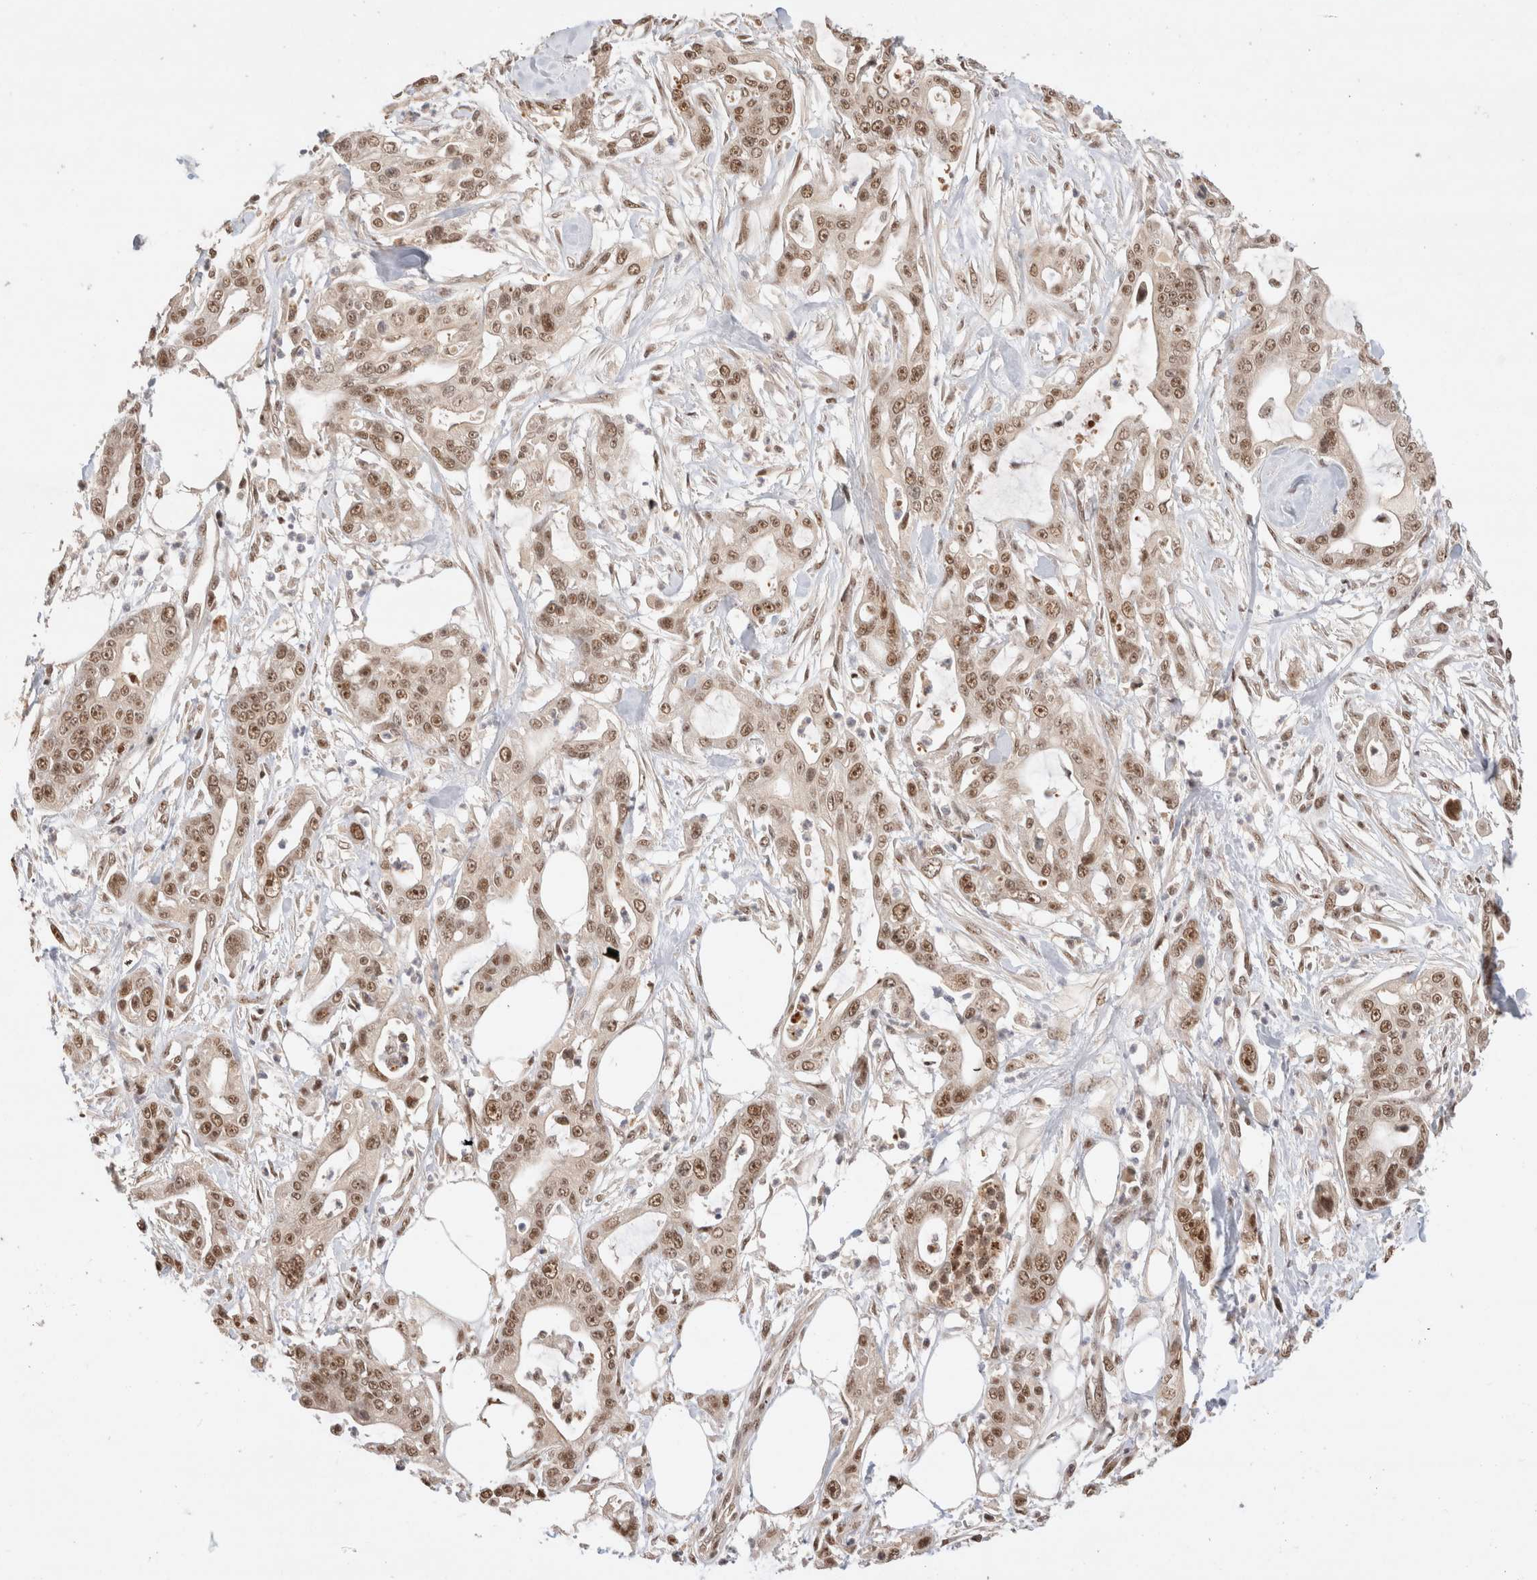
{"staining": {"intensity": "moderate", "quantity": ">75%", "location": "nuclear"}, "tissue": "pancreatic cancer", "cell_type": "Tumor cells", "image_type": "cancer", "snomed": [{"axis": "morphology", "description": "Adenocarcinoma, NOS"}, {"axis": "topography", "description": "Pancreas"}], "caption": "Immunohistochemistry of adenocarcinoma (pancreatic) shows medium levels of moderate nuclear expression in about >75% of tumor cells. (Stains: DAB (3,3'-diaminobenzidine) in brown, nuclei in blue, Microscopy: brightfield microscopy at high magnification).", "gene": "MPHOSPH6", "patient": {"sex": "male", "age": 68}}